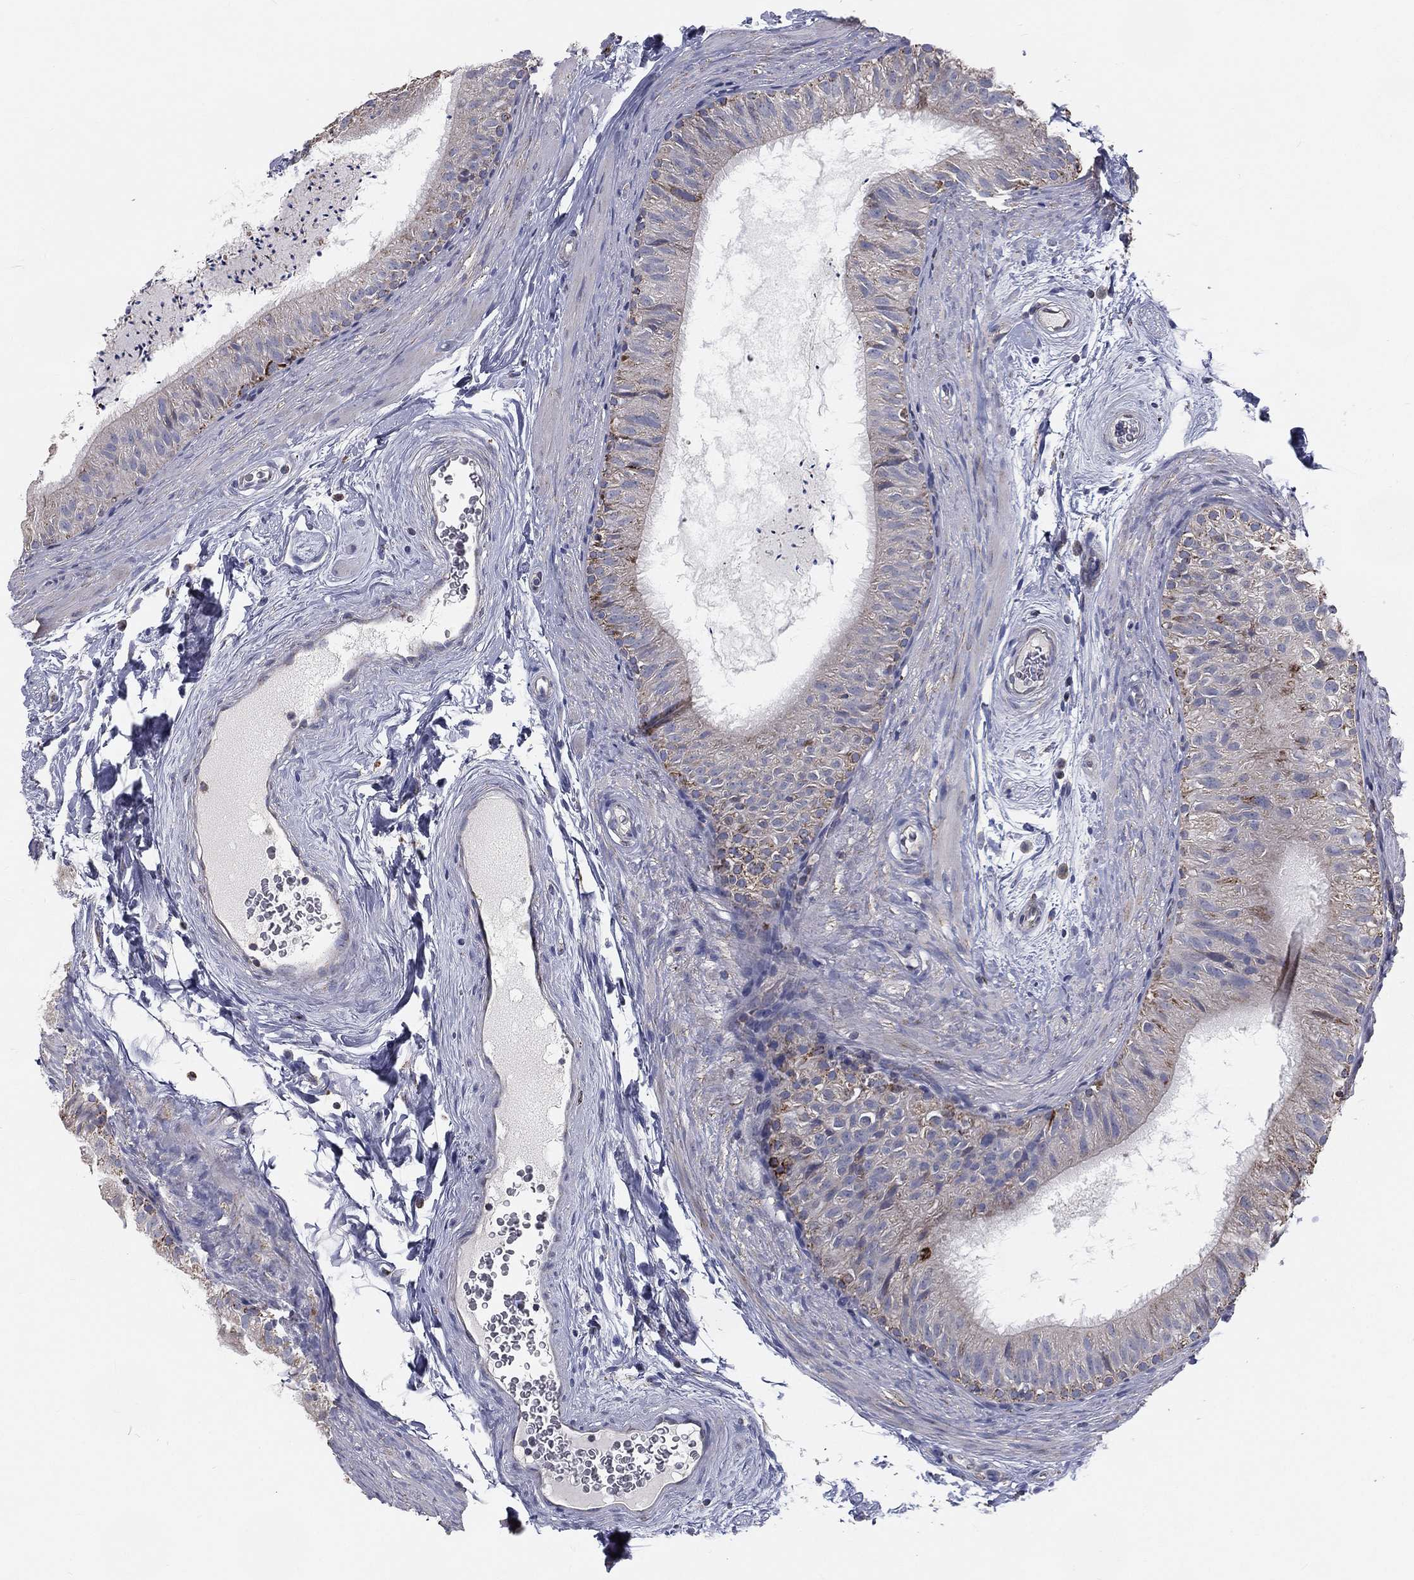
{"staining": {"intensity": "moderate", "quantity": "<25%", "location": "cytoplasmic/membranous"}, "tissue": "epididymis", "cell_type": "Glandular cells", "image_type": "normal", "snomed": [{"axis": "morphology", "description": "Normal tissue, NOS"}, {"axis": "topography", "description": "Epididymis"}], "caption": "IHC (DAB (3,3'-diaminobenzidine)) staining of normal epididymis demonstrates moderate cytoplasmic/membranous protein expression in about <25% of glandular cells.", "gene": "HADH", "patient": {"sex": "male", "age": 34}}